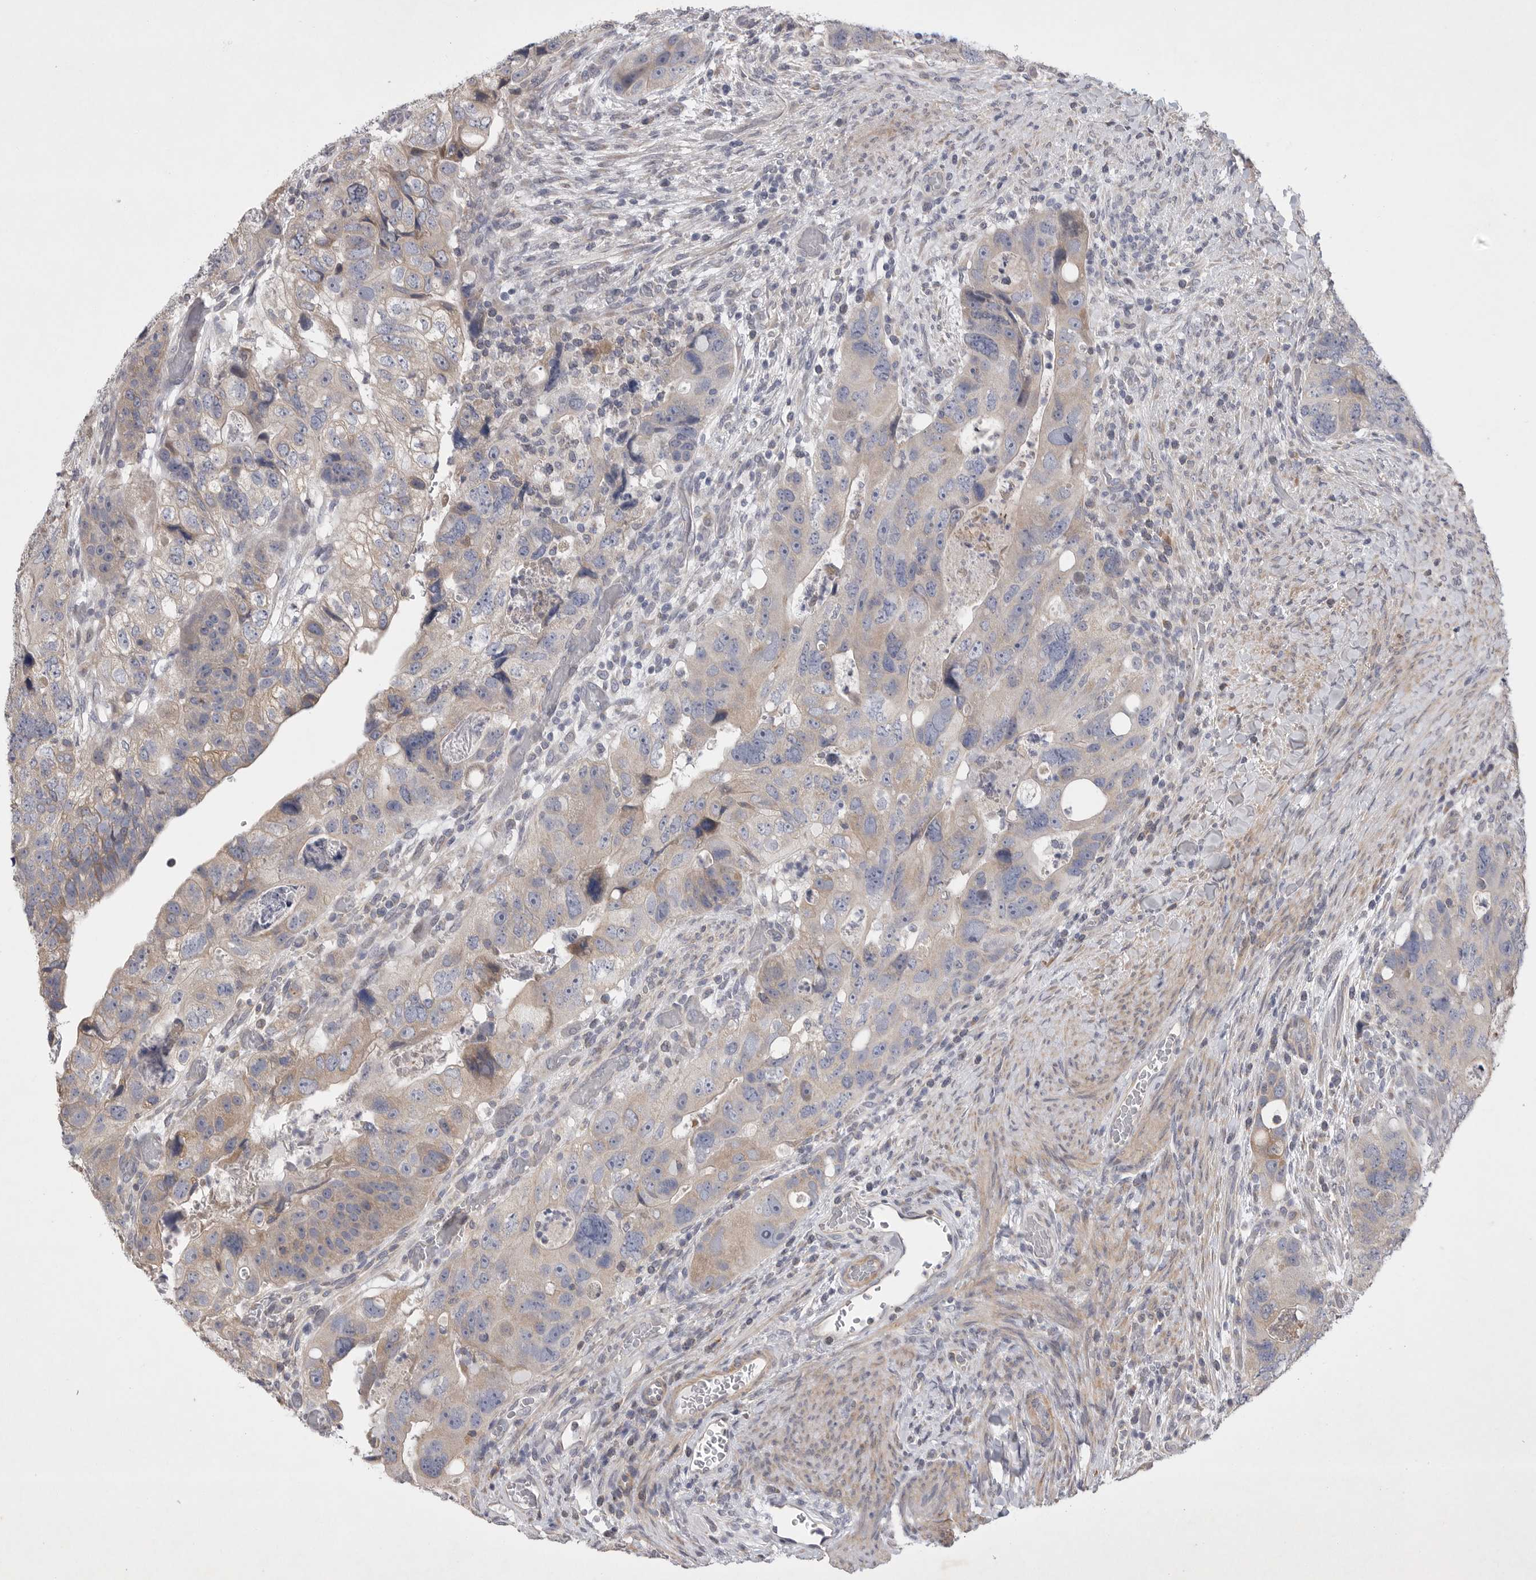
{"staining": {"intensity": "moderate", "quantity": "<25%", "location": "cytoplasmic/membranous"}, "tissue": "colorectal cancer", "cell_type": "Tumor cells", "image_type": "cancer", "snomed": [{"axis": "morphology", "description": "Adenocarcinoma, NOS"}, {"axis": "topography", "description": "Rectum"}], "caption": "Moderate cytoplasmic/membranous protein staining is appreciated in approximately <25% of tumor cells in colorectal adenocarcinoma.", "gene": "EDEM3", "patient": {"sex": "male", "age": 59}}